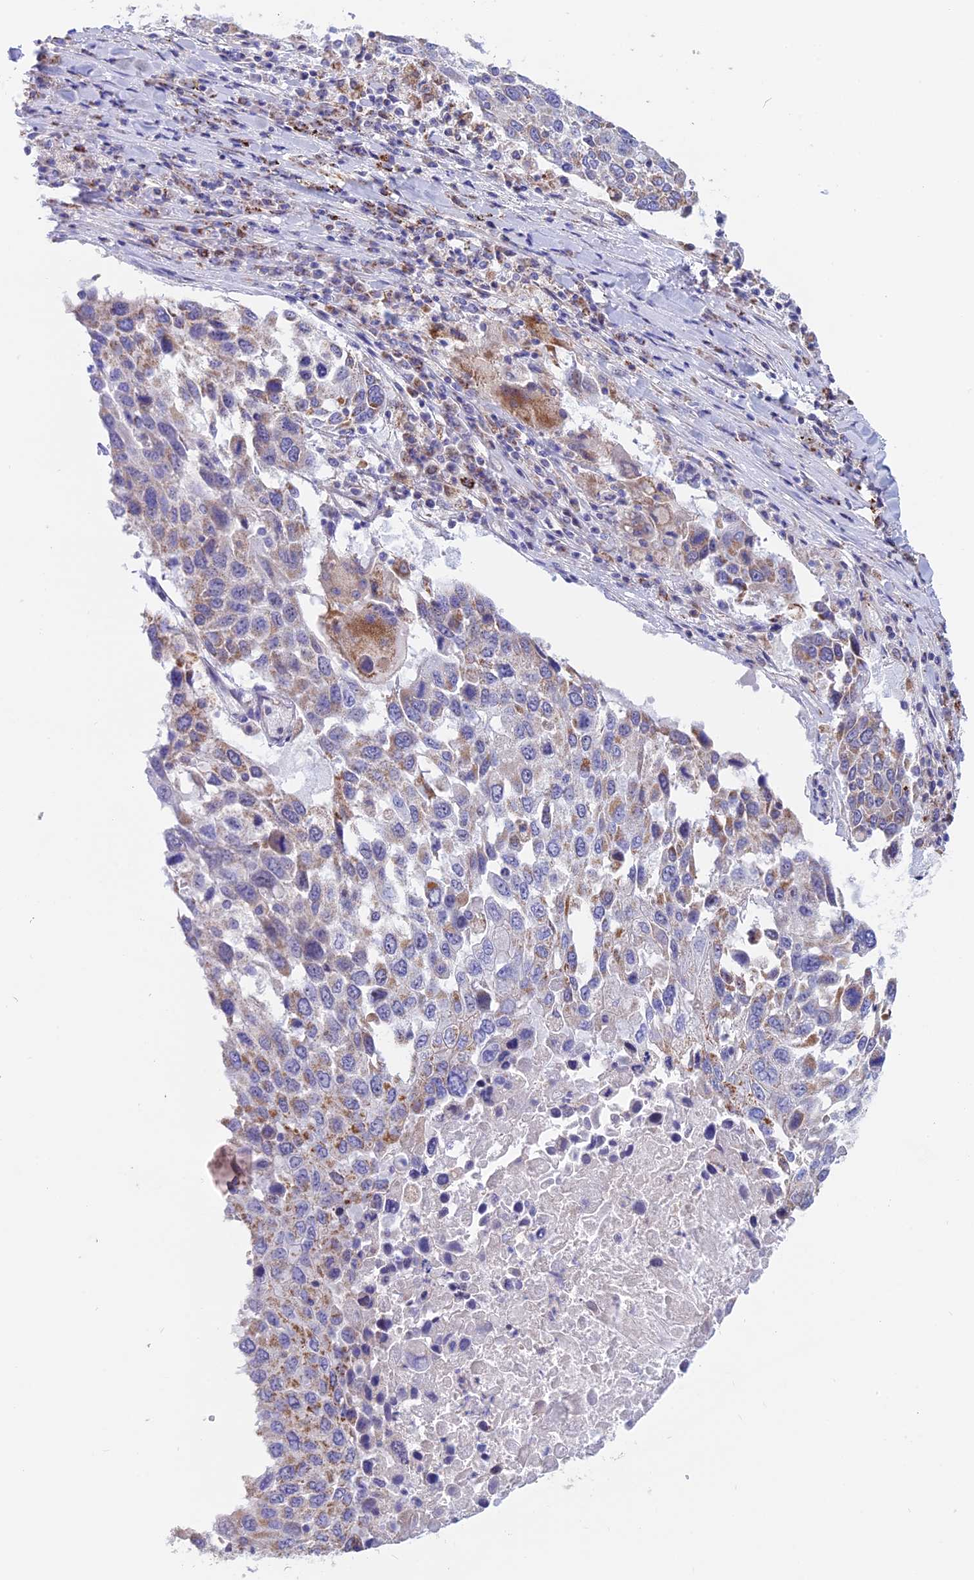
{"staining": {"intensity": "moderate", "quantity": "<25%", "location": "cytoplasmic/membranous"}, "tissue": "lung cancer", "cell_type": "Tumor cells", "image_type": "cancer", "snomed": [{"axis": "morphology", "description": "Squamous cell carcinoma, NOS"}, {"axis": "topography", "description": "Lung"}], "caption": "Immunohistochemical staining of lung cancer reveals moderate cytoplasmic/membranous protein expression in approximately <25% of tumor cells. Using DAB (3,3'-diaminobenzidine) (brown) and hematoxylin (blue) stains, captured at high magnification using brightfield microscopy.", "gene": "GCDH", "patient": {"sex": "male", "age": 65}}